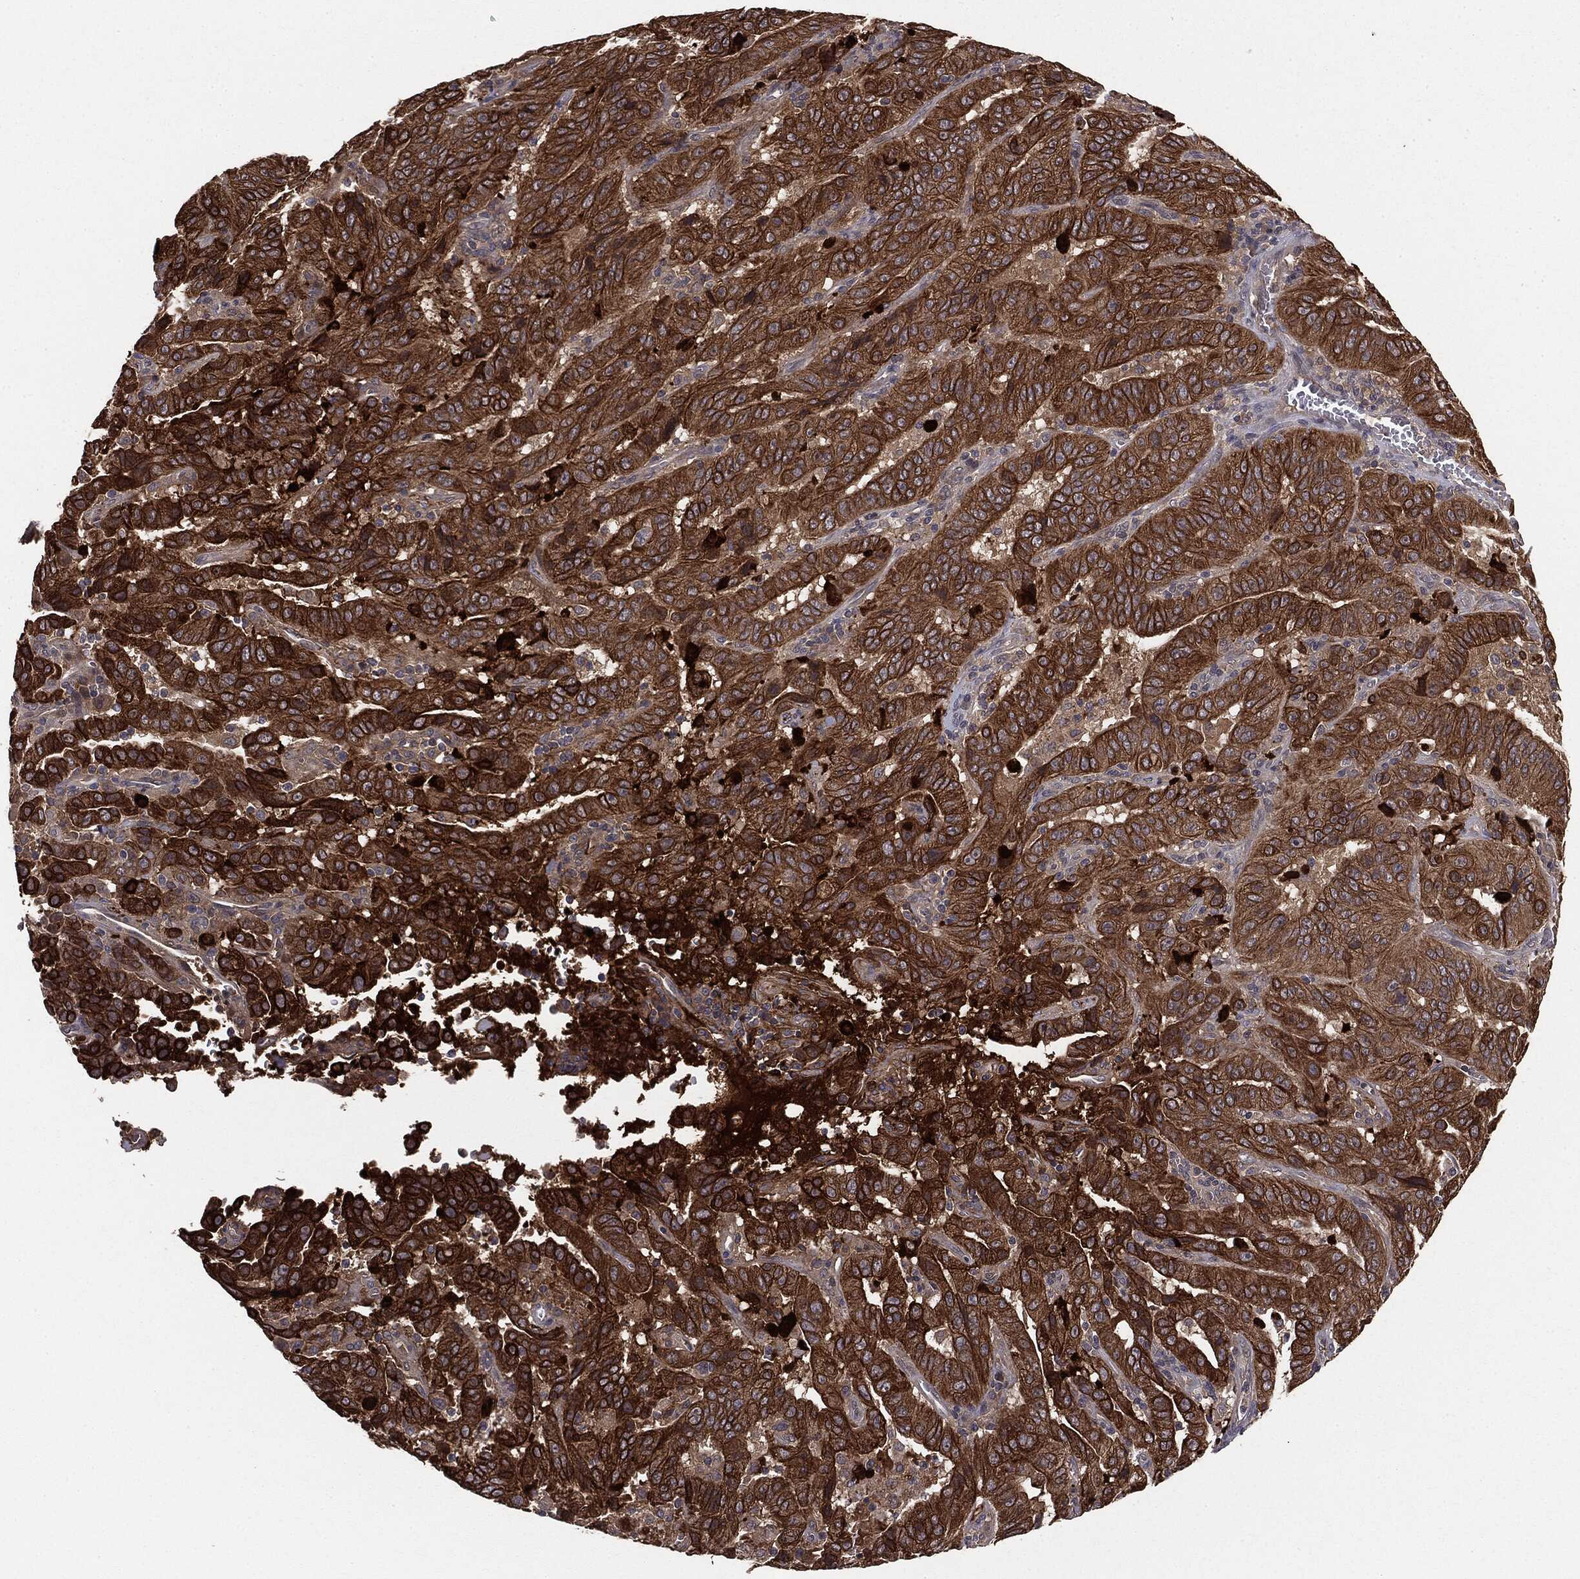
{"staining": {"intensity": "strong", "quantity": ">75%", "location": "cytoplasmic/membranous"}, "tissue": "pancreatic cancer", "cell_type": "Tumor cells", "image_type": "cancer", "snomed": [{"axis": "morphology", "description": "Adenocarcinoma, NOS"}, {"axis": "topography", "description": "Pancreas"}], "caption": "Pancreatic adenocarcinoma tissue demonstrates strong cytoplasmic/membranous positivity in approximately >75% of tumor cells, visualized by immunohistochemistry.", "gene": "KRT7", "patient": {"sex": "male", "age": 63}}